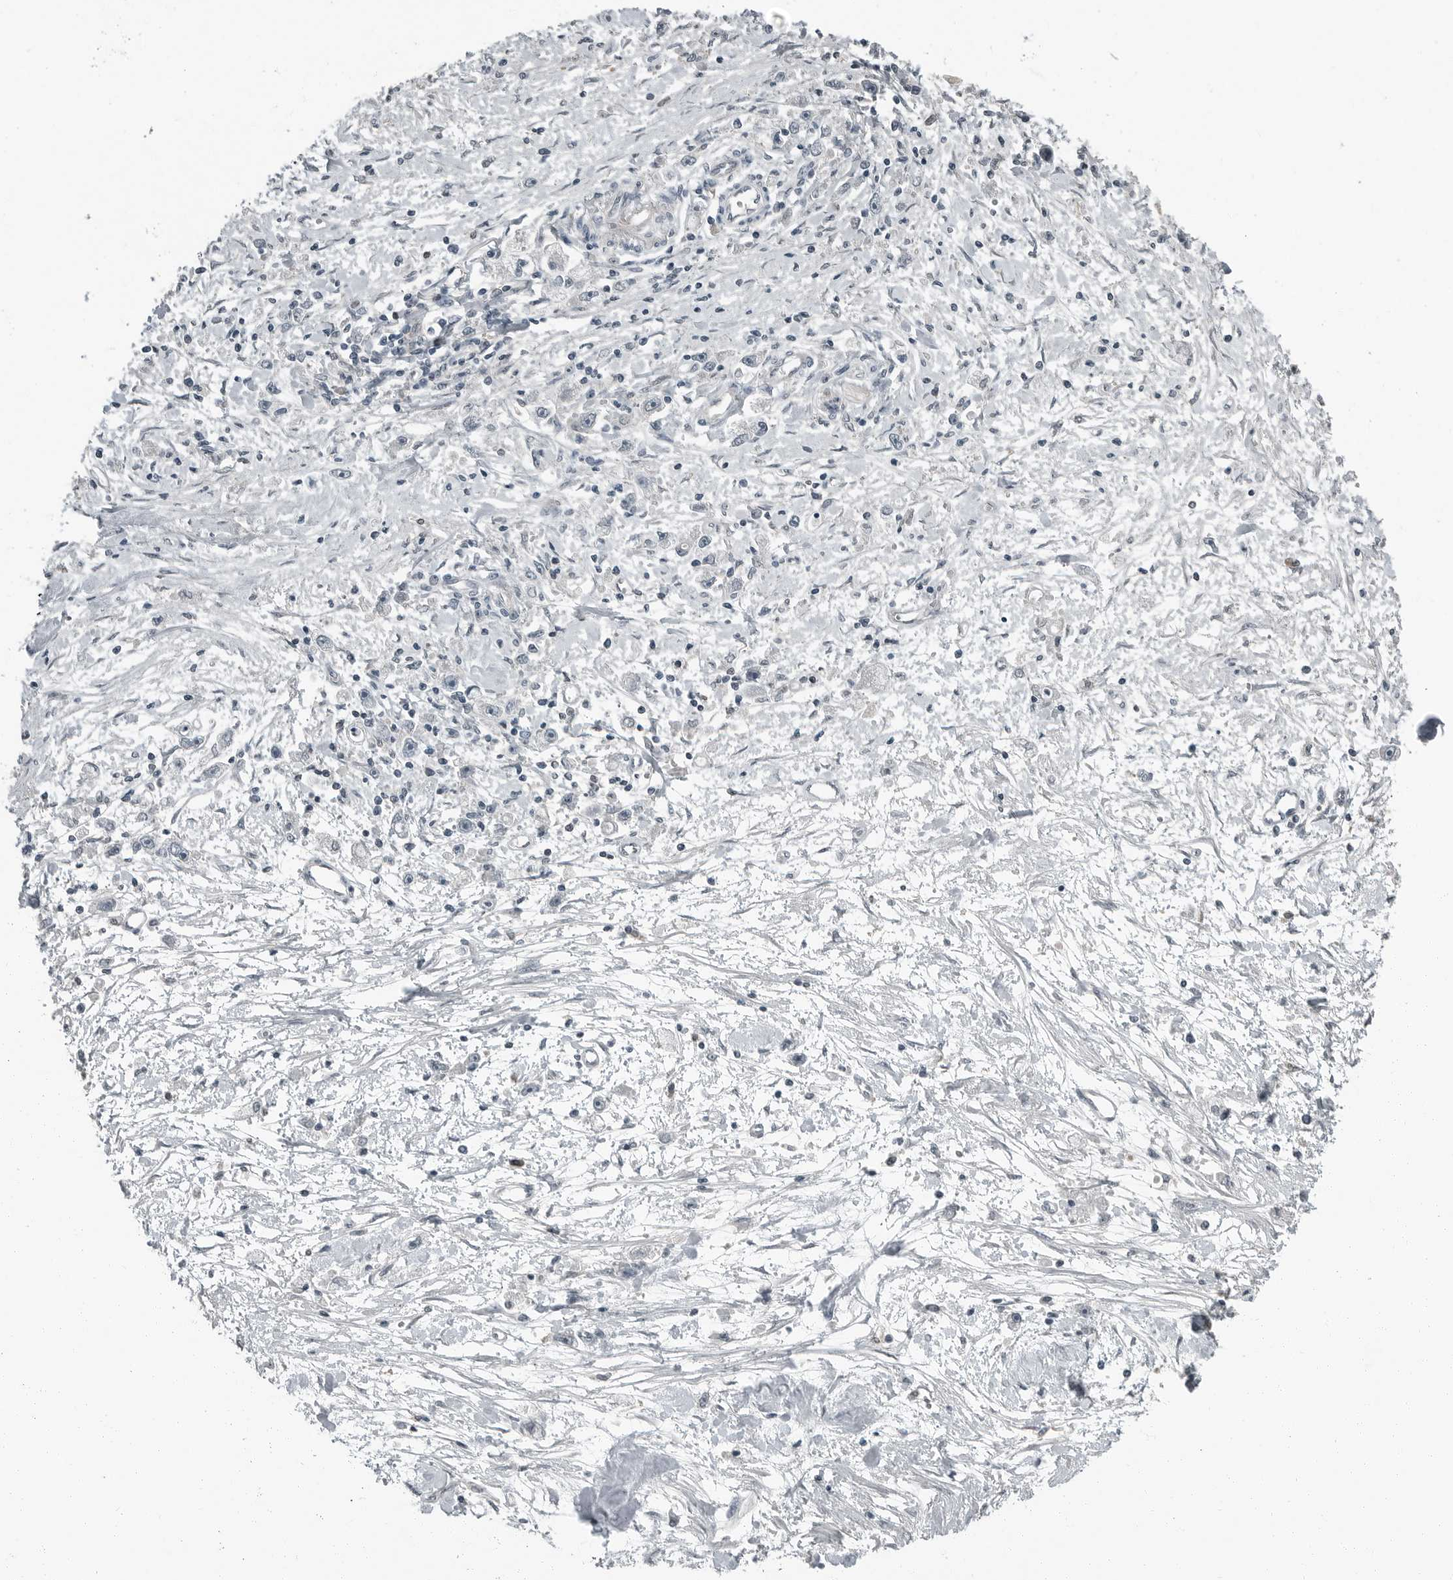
{"staining": {"intensity": "negative", "quantity": "none", "location": "none"}, "tissue": "stomach cancer", "cell_type": "Tumor cells", "image_type": "cancer", "snomed": [{"axis": "morphology", "description": "Adenocarcinoma, NOS"}, {"axis": "topography", "description": "Stomach"}], "caption": "Immunohistochemistry (IHC) micrograph of neoplastic tissue: human stomach cancer stained with DAB shows no significant protein positivity in tumor cells. (DAB (3,3'-diaminobenzidine) immunohistochemistry visualized using brightfield microscopy, high magnification).", "gene": "KYAT1", "patient": {"sex": "female", "age": 59}}